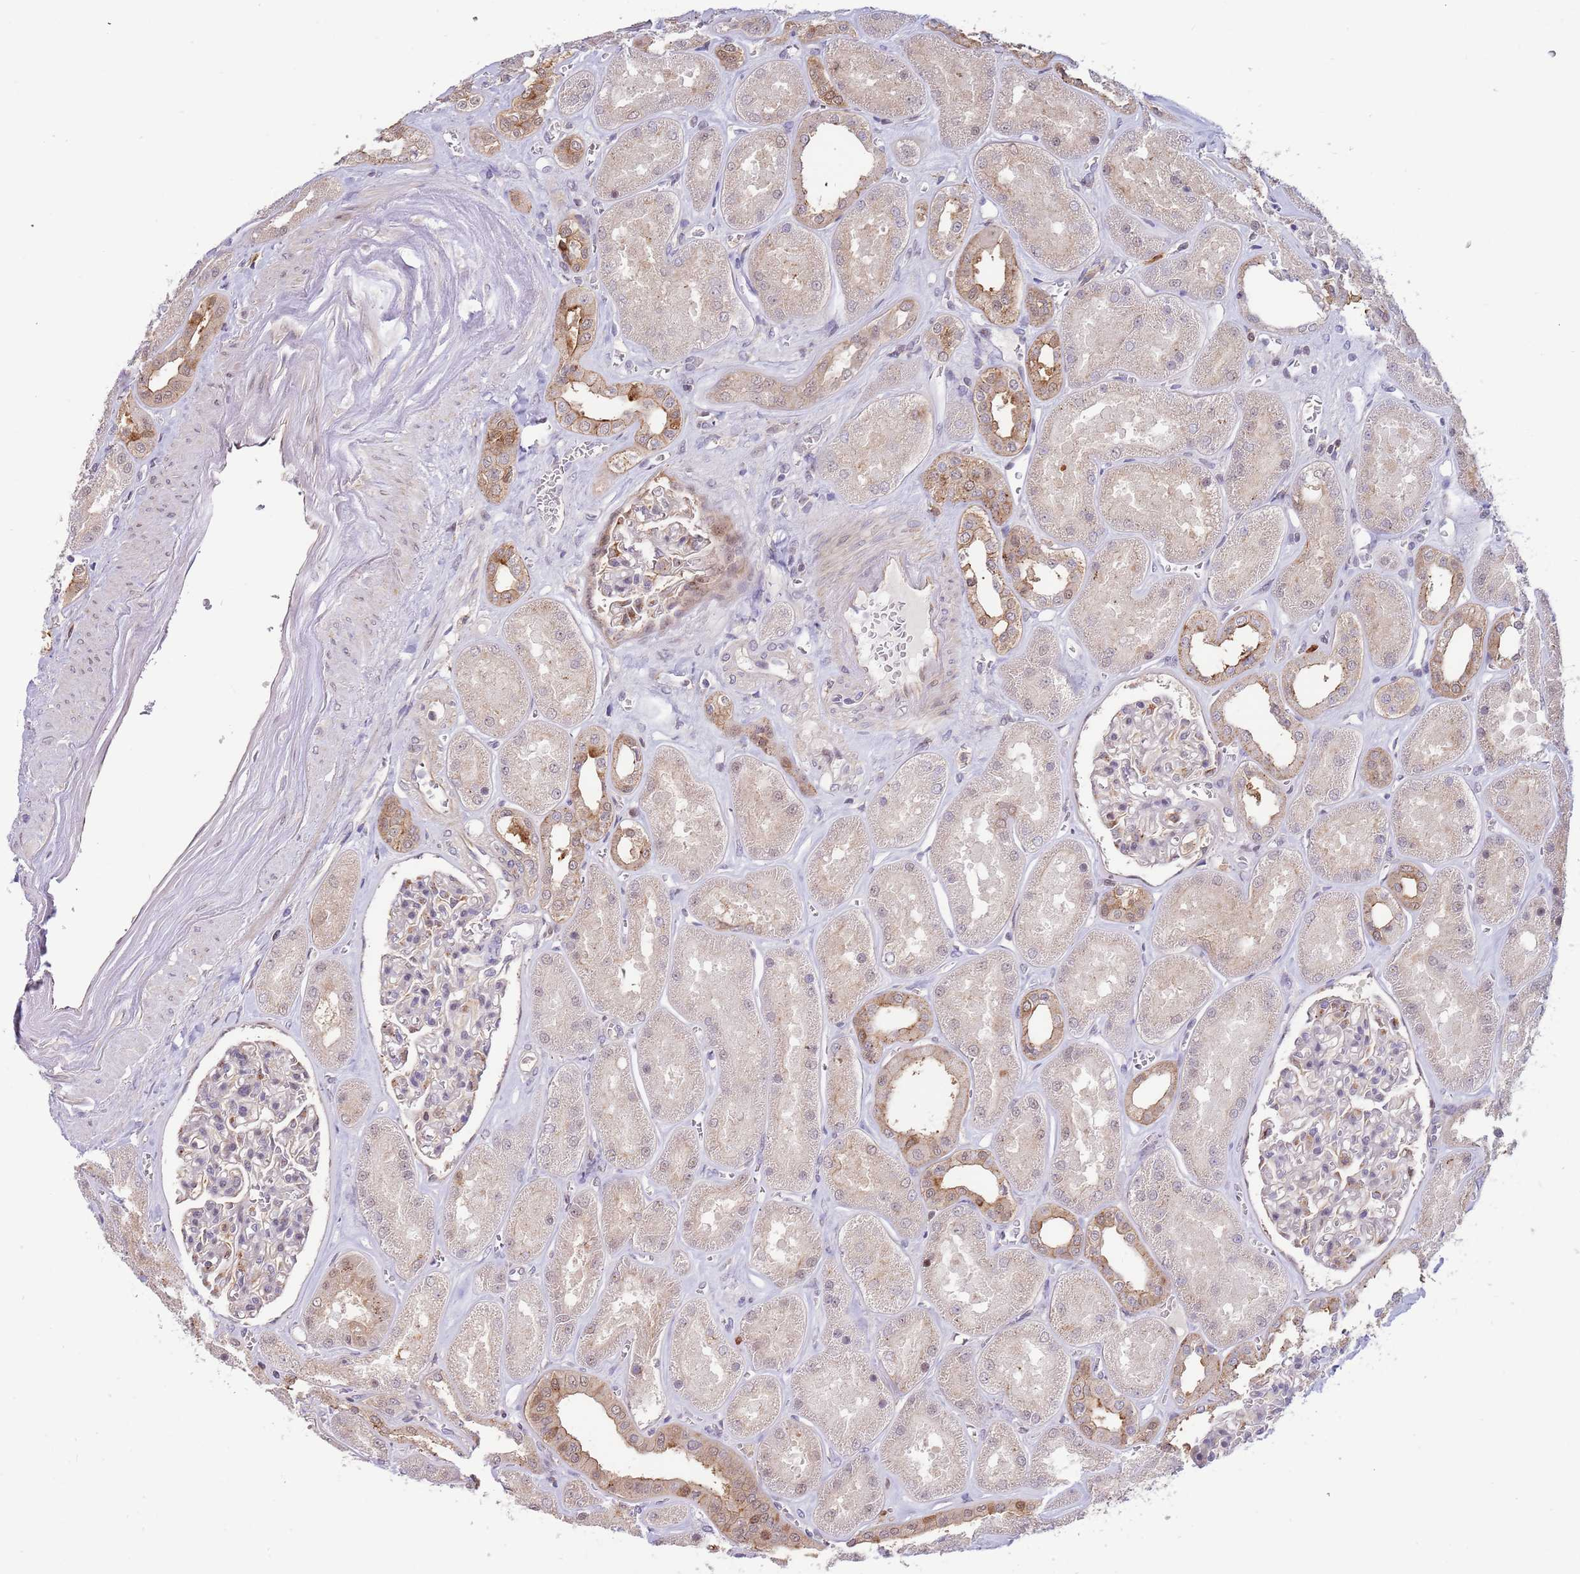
{"staining": {"intensity": "moderate", "quantity": "<25%", "location": "cytoplasmic/membranous"}, "tissue": "kidney", "cell_type": "Cells in glomeruli", "image_type": "normal", "snomed": [{"axis": "morphology", "description": "Normal tissue, NOS"}, {"axis": "morphology", "description": "Adenocarcinoma, NOS"}, {"axis": "topography", "description": "Kidney"}], "caption": "DAB immunohistochemical staining of benign human kidney shows moderate cytoplasmic/membranous protein staining in approximately <25% of cells in glomeruli.", "gene": "CCNJL", "patient": {"sex": "female", "age": 68}}